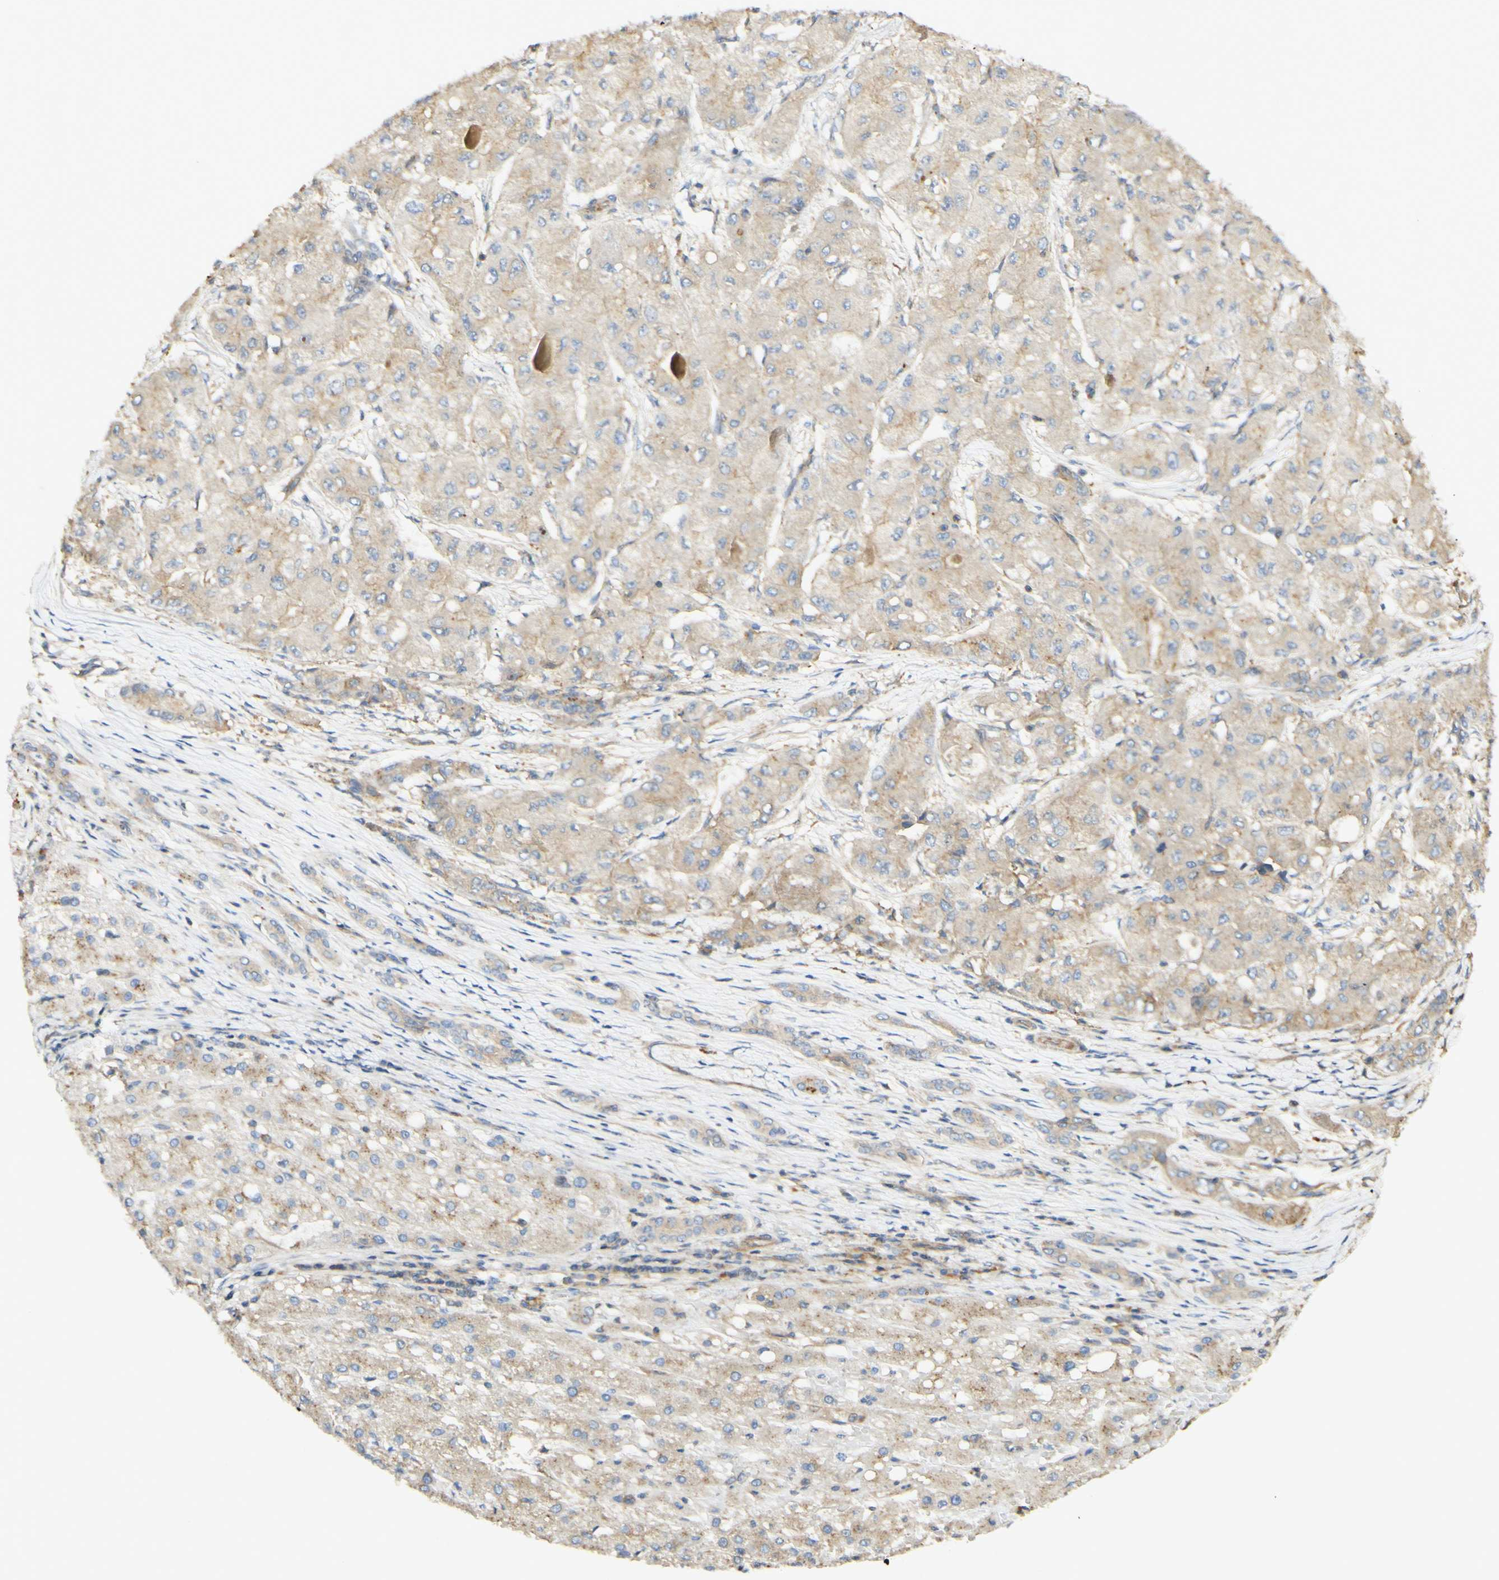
{"staining": {"intensity": "weak", "quantity": ">75%", "location": "cytoplasmic/membranous"}, "tissue": "liver cancer", "cell_type": "Tumor cells", "image_type": "cancer", "snomed": [{"axis": "morphology", "description": "Carcinoma, Hepatocellular, NOS"}, {"axis": "topography", "description": "Liver"}], "caption": "Brown immunohistochemical staining in liver cancer (hepatocellular carcinoma) shows weak cytoplasmic/membranous staining in about >75% of tumor cells.", "gene": "IKBKG", "patient": {"sex": "male", "age": 80}}